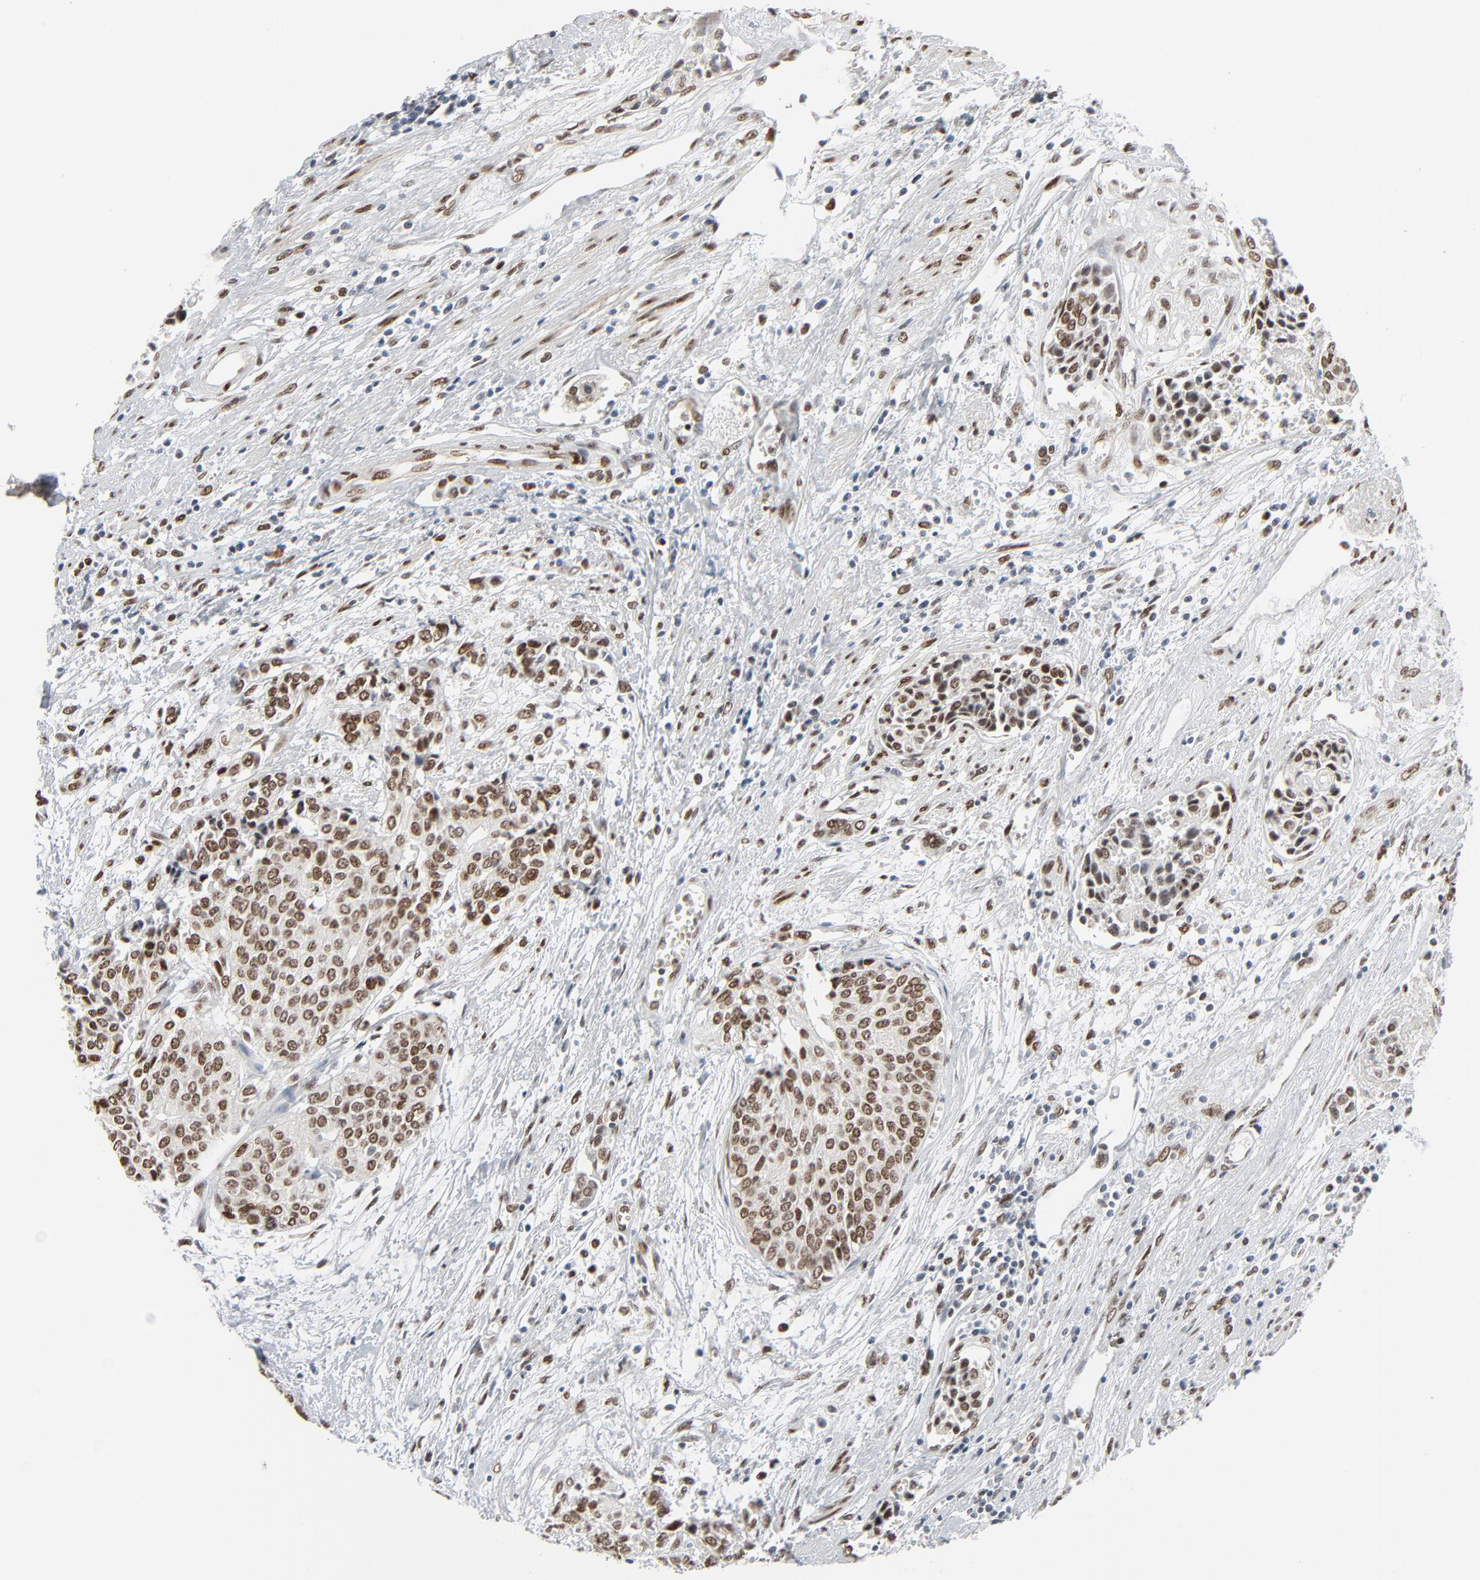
{"staining": {"intensity": "moderate", "quantity": ">75%", "location": "nuclear"}, "tissue": "urothelial cancer", "cell_type": "Tumor cells", "image_type": "cancer", "snomed": [{"axis": "morphology", "description": "Urothelial carcinoma, Low grade"}, {"axis": "topography", "description": "Urinary bladder"}], "caption": "This photomicrograph shows IHC staining of human urothelial cancer, with medium moderate nuclear staining in approximately >75% of tumor cells.", "gene": "CUX1", "patient": {"sex": "female", "age": 73}}